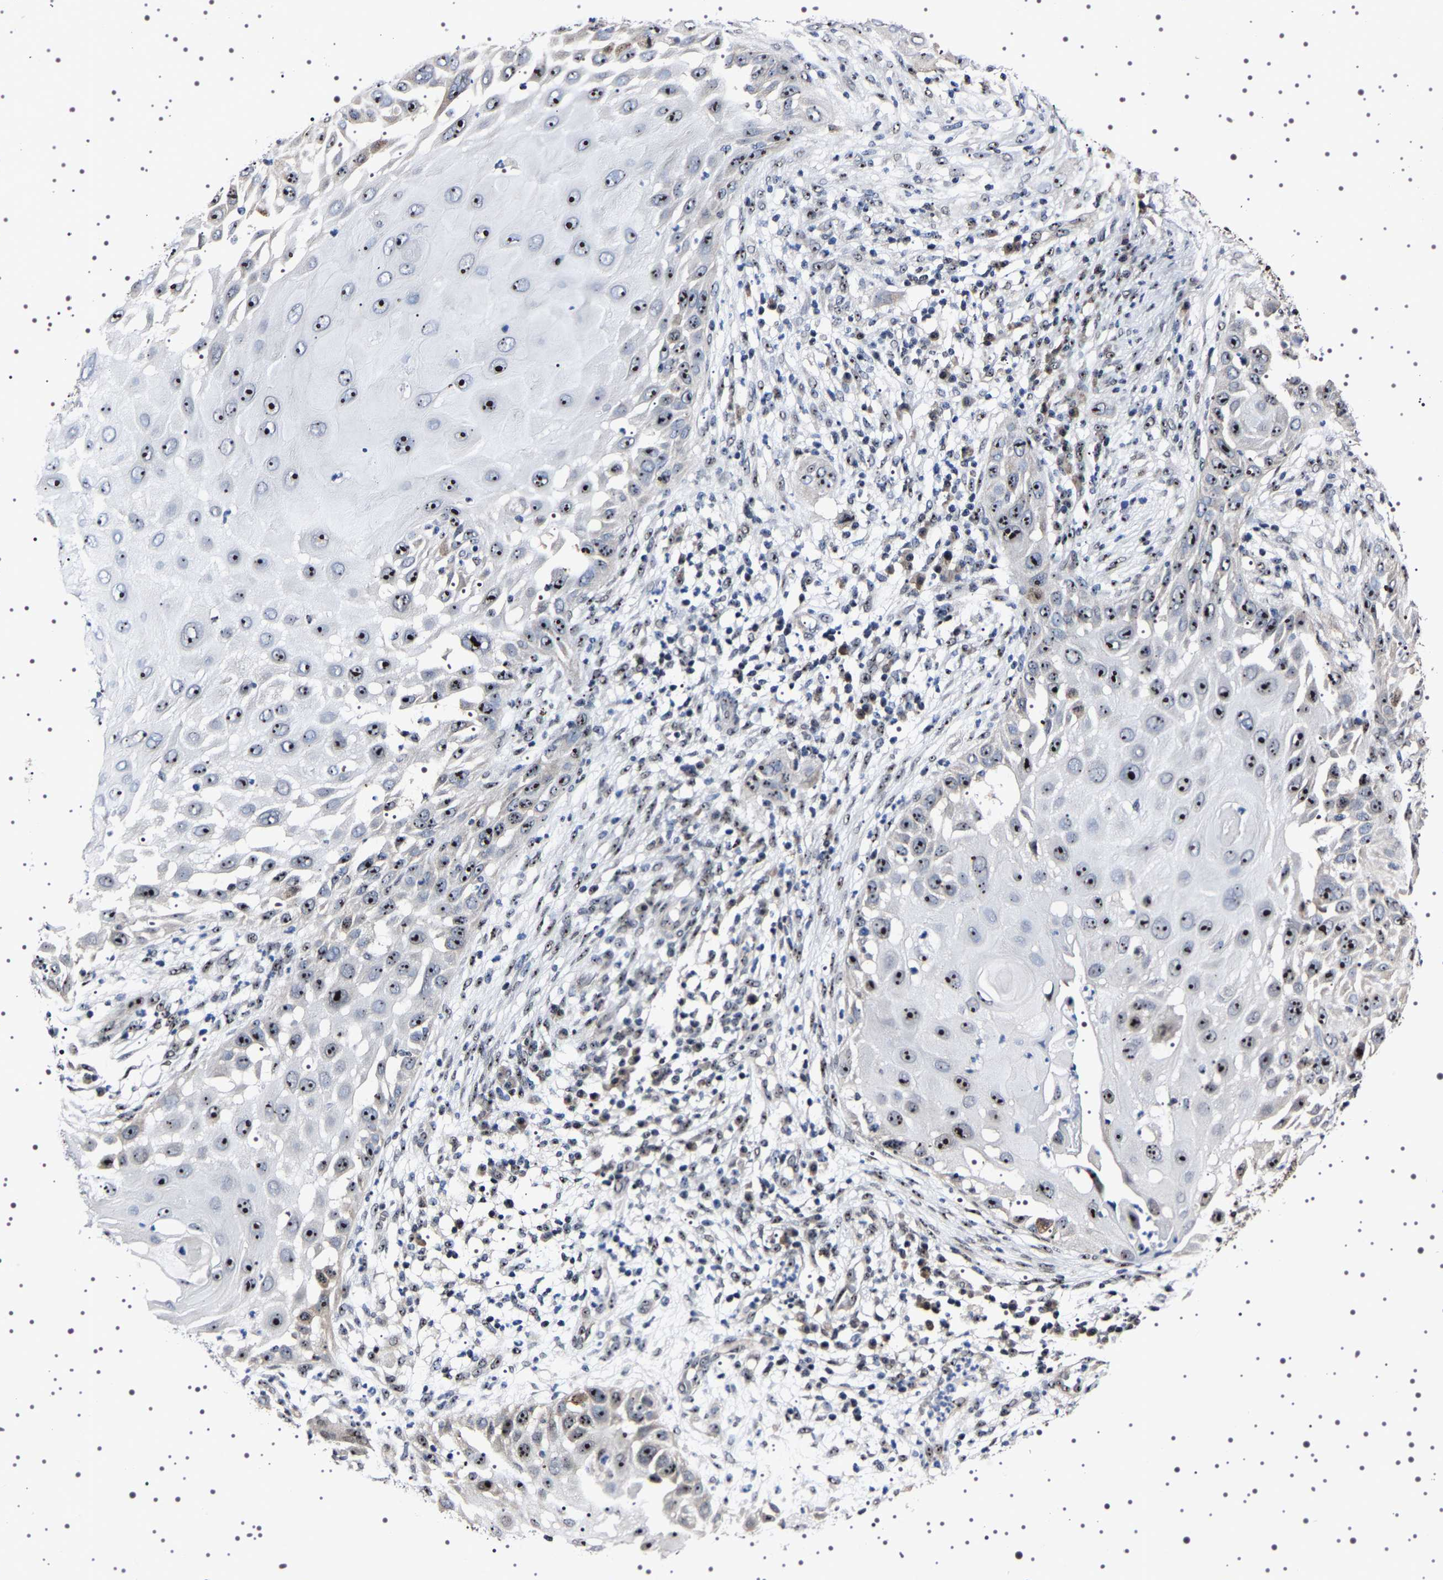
{"staining": {"intensity": "strong", "quantity": "25%-75%", "location": "nuclear"}, "tissue": "skin cancer", "cell_type": "Tumor cells", "image_type": "cancer", "snomed": [{"axis": "morphology", "description": "Squamous cell carcinoma, NOS"}, {"axis": "topography", "description": "Skin"}], "caption": "Protein expression analysis of skin cancer (squamous cell carcinoma) reveals strong nuclear positivity in about 25%-75% of tumor cells.", "gene": "GNL3", "patient": {"sex": "female", "age": 44}}